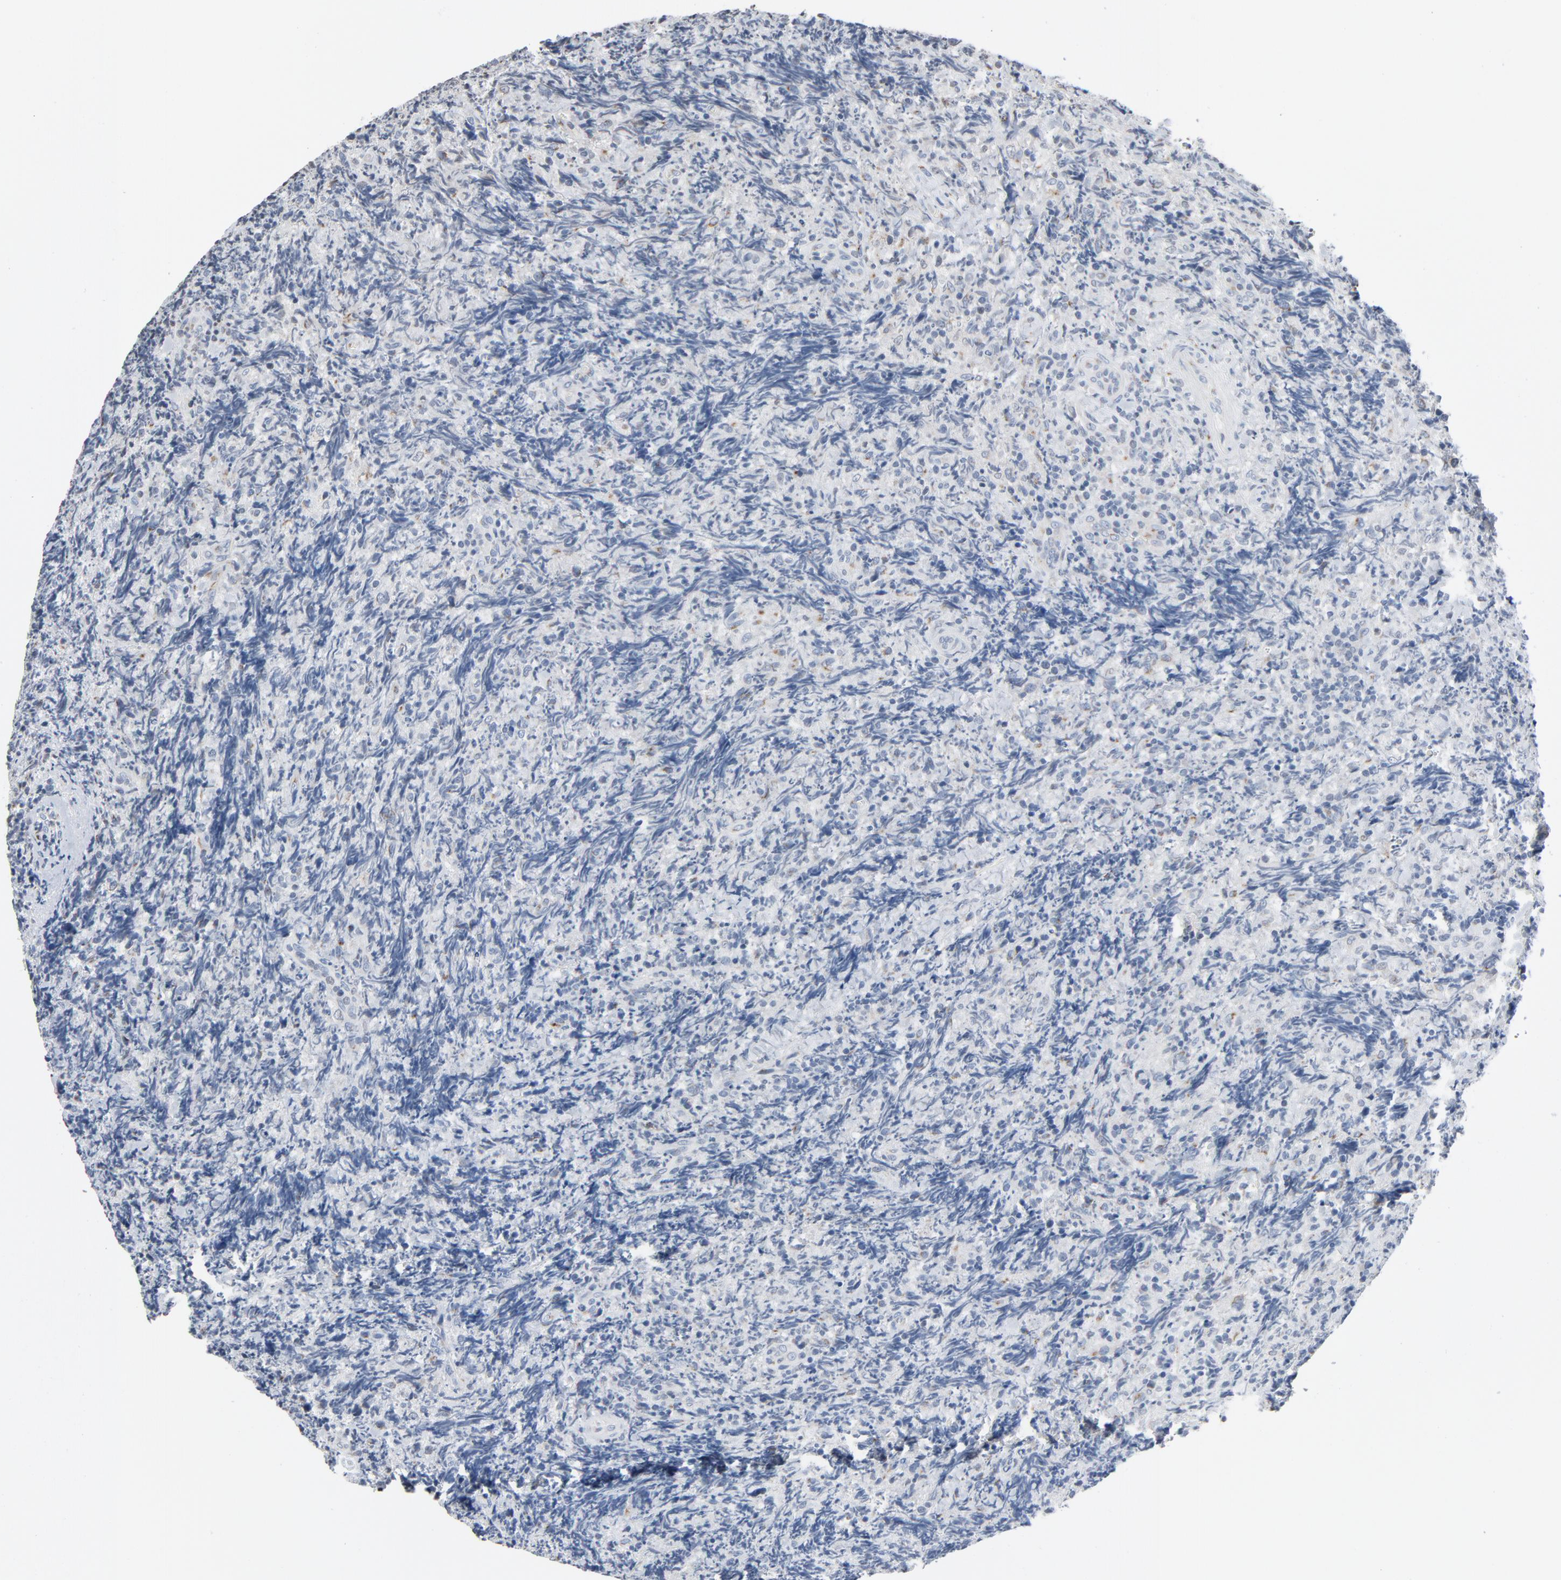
{"staining": {"intensity": "moderate", "quantity": "<25%", "location": "cytoplasmic/membranous"}, "tissue": "lymphoma", "cell_type": "Tumor cells", "image_type": "cancer", "snomed": [{"axis": "morphology", "description": "Malignant lymphoma, non-Hodgkin's type, High grade"}, {"axis": "topography", "description": "Tonsil"}], "caption": "Malignant lymphoma, non-Hodgkin's type (high-grade) stained with IHC displays moderate cytoplasmic/membranous staining in approximately <25% of tumor cells.", "gene": "YIPF6", "patient": {"sex": "female", "age": 36}}